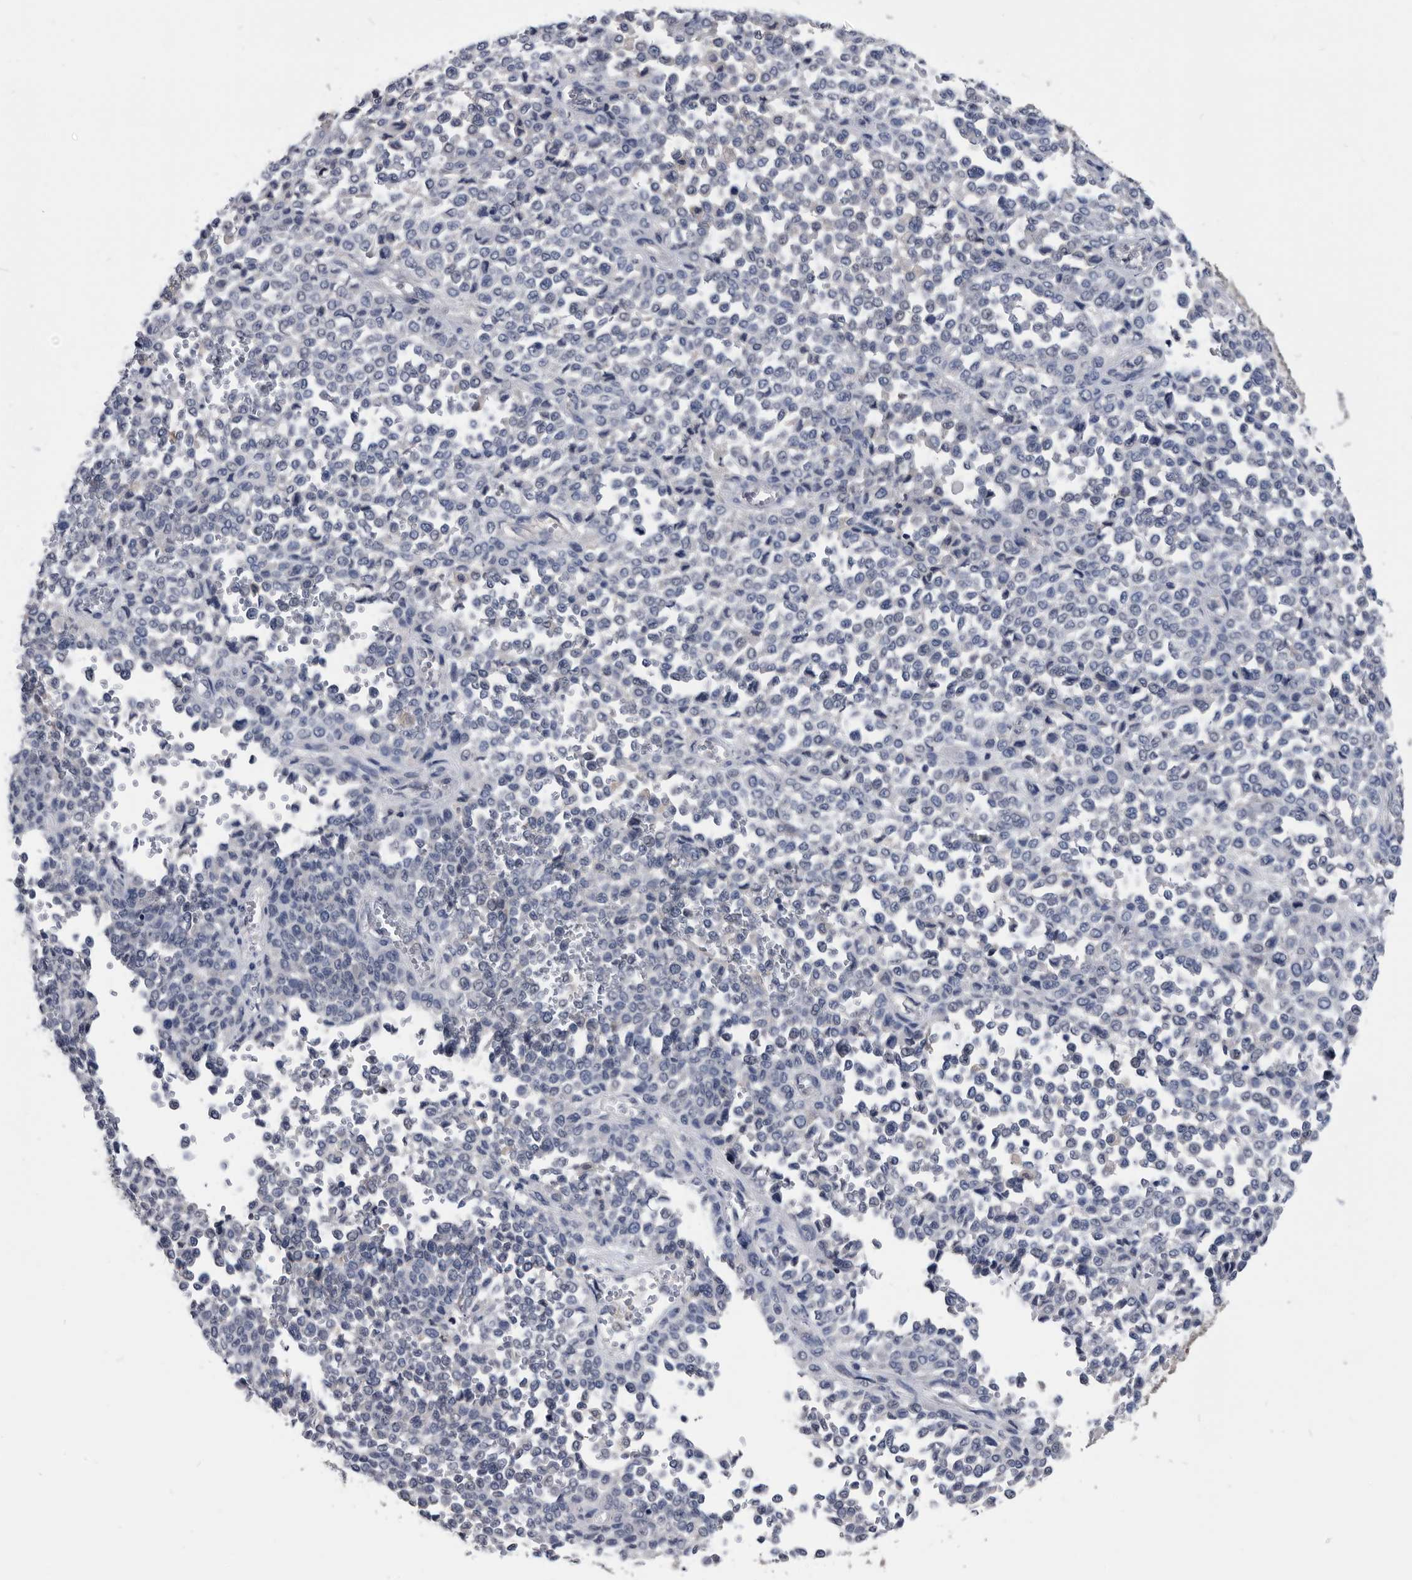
{"staining": {"intensity": "negative", "quantity": "none", "location": "none"}, "tissue": "melanoma", "cell_type": "Tumor cells", "image_type": "cancer", "snomed": [{"axis": "morphology", "description": "Malignant melanoma, Metastatic site"}, {"axis": "topography", "description": "Pancreas"}], "caption": "This image is of malignant melanoma (metastatic site) stained with IHC to label a protein in brown with the nuclei are counter-stained blue. There is no expression in tumor cells.", "gene": "PDXK", "patient": {"sex": "female", "age": 30}}